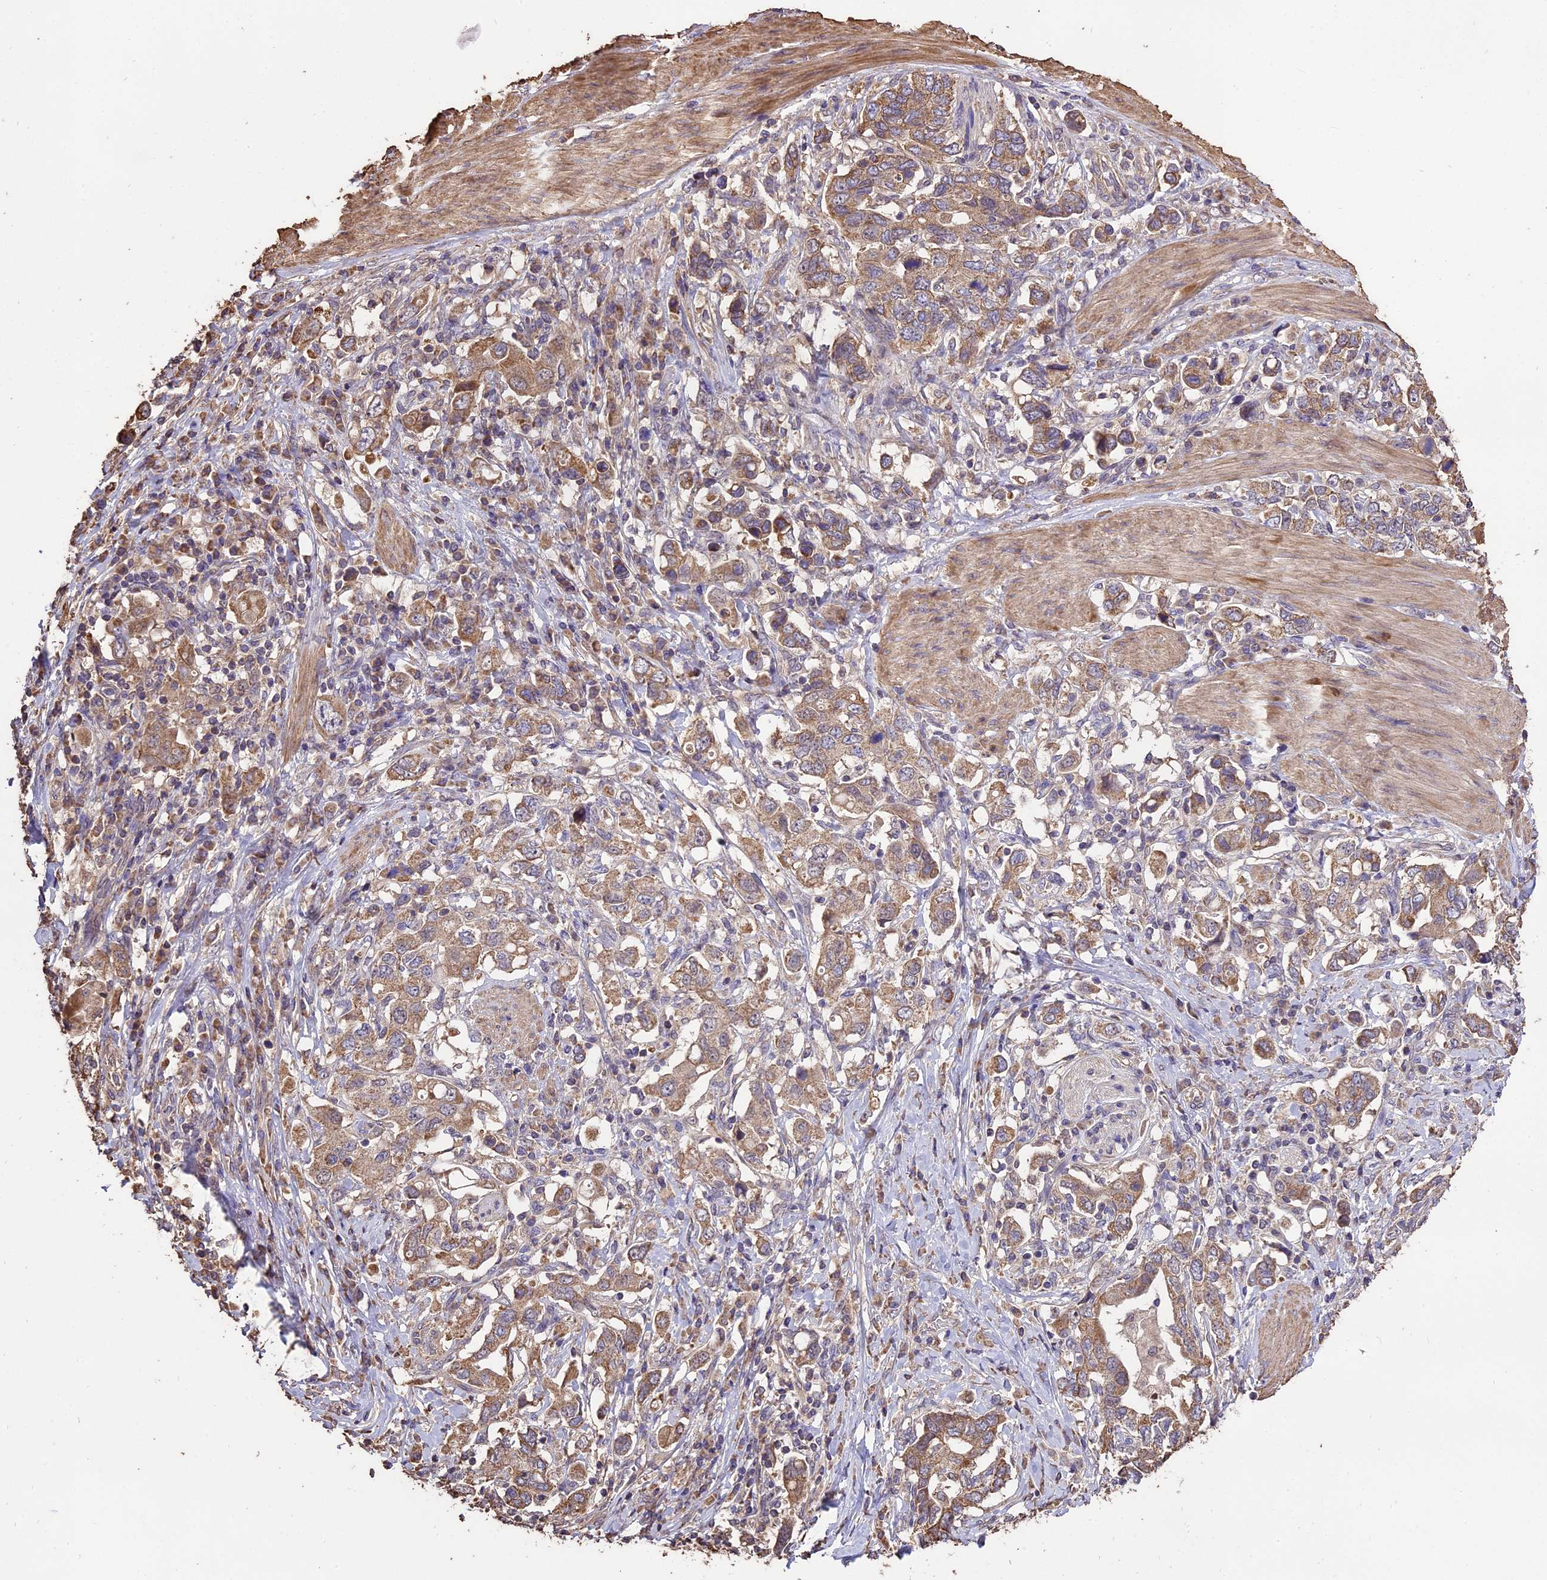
{"staining": {"intensity": "moderate", "quantity": ">75%", "location": "cytoplasmic/membranous"}, "tissue": "stomach cancer", "cell_type": "Tumor cells", "image_type": "cancer", "snomed": [{"axis": "morphology", "description": "Adenocarcinoma, NOS"}, {"axis": "topography", "description": "Stomach, upper"}, {"axis": "topography", "description": "Stomach"}], "caption": "Stomach adenocarcinoma stained with DAB IHC reveals medium levels of moderate cytoplasmic/membranous staining in approximately >75% of tumor cells.", "gene": "PGPEP1L", "patient": {"sex": "male", "age": 62}}